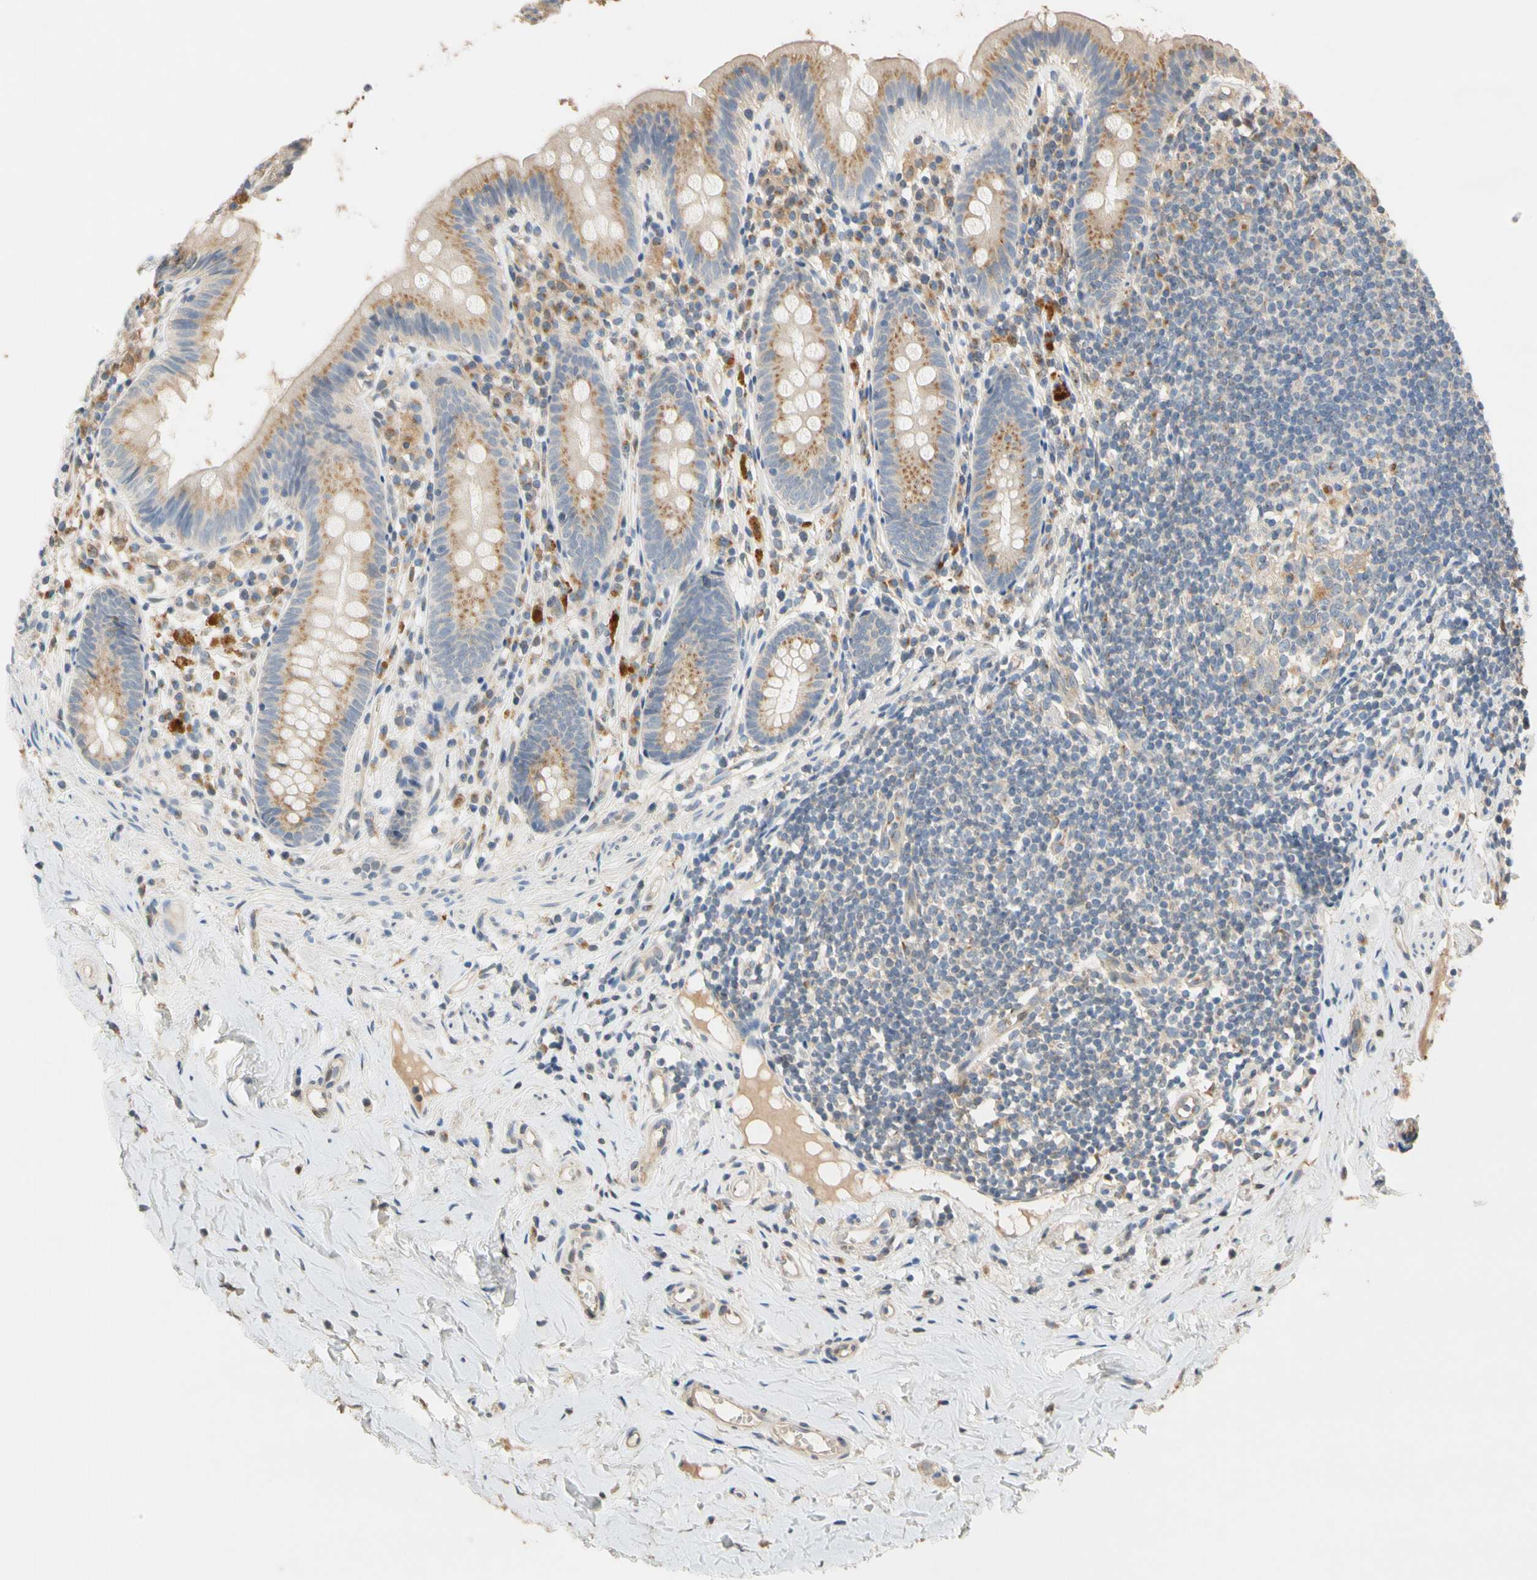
{"staining": {"intensity": "moderate", "quantity": ">75%", "location": "cytoplasmic/membranous"}, "tissue": "appendix", "cell_type": "Glandular cells", "image_type": "normal", "snomed": [{"axis": "morphology", "description": "Normal tissue, NOS"}, {"axis": "topography", "description": "Appendix"}], "caption": "The image exhibits a brown stain indicating the presence of a protein in the cytoplasmic/membranous of glandular cells in appendix. (DAB (3,3'-diaminobenzidine) = brown stain, brightfield microscopy at high magnification).", "gene": "GPSM2", "patient": {"sex": "male", "age": 52}}